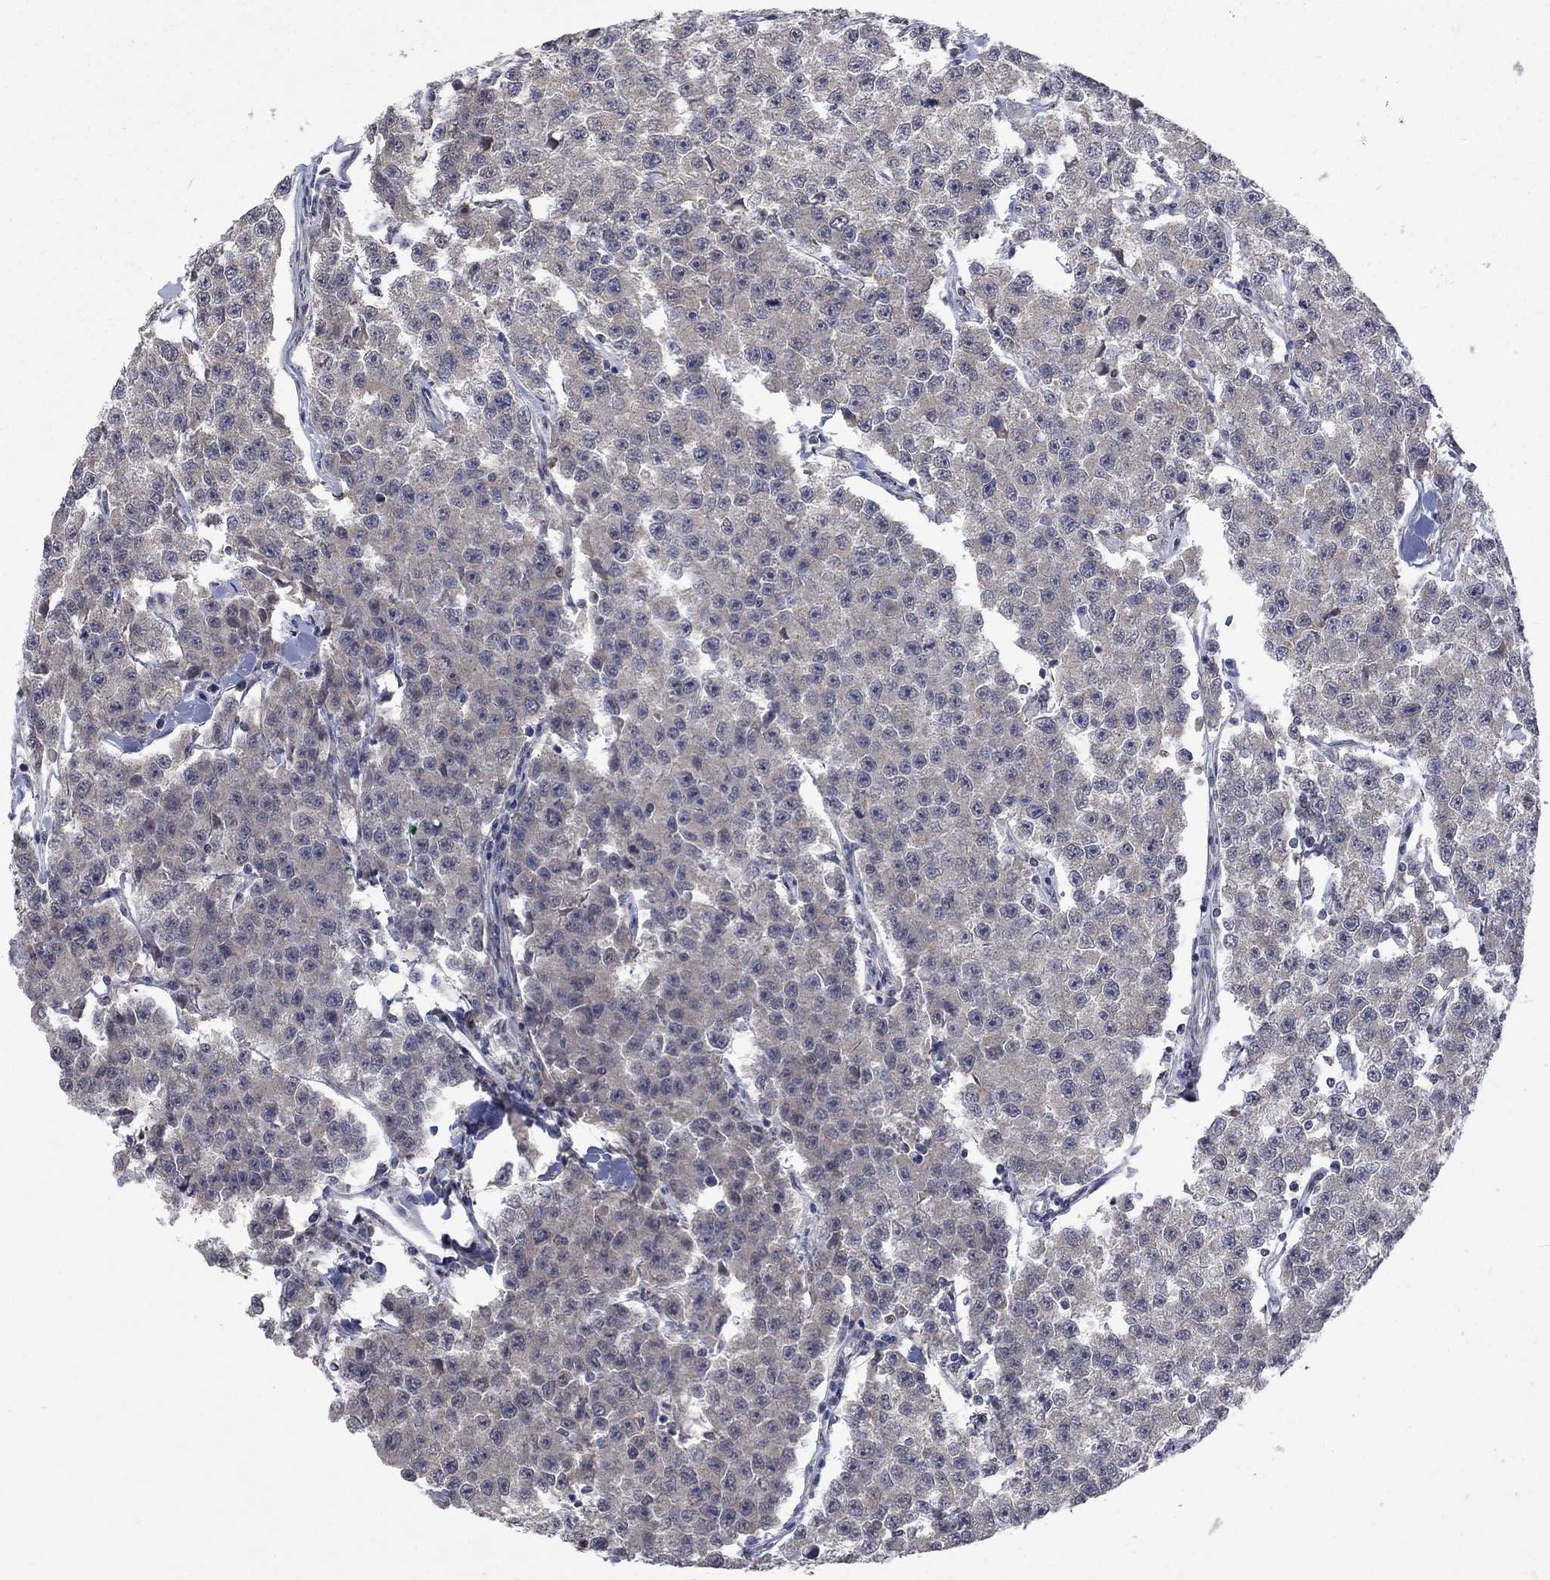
{"staining": {"intensity": "negative", "quantity": "none", "location": "none"}, "tissue": "testis cancer", "cell_type": "Tumor cells", "image_type": "cancer", "snomed": [{"axis": "morphology", "description": "Seminoma, NOS"}, {"axis": "topography", "description": "Testis"}], "caption": "Immunohistochemistry of human testis seminoma demonstrates no expression in tumor cells.", "gene": "PPP1R9A", "patient": {"sex": "male", "age": 59}}